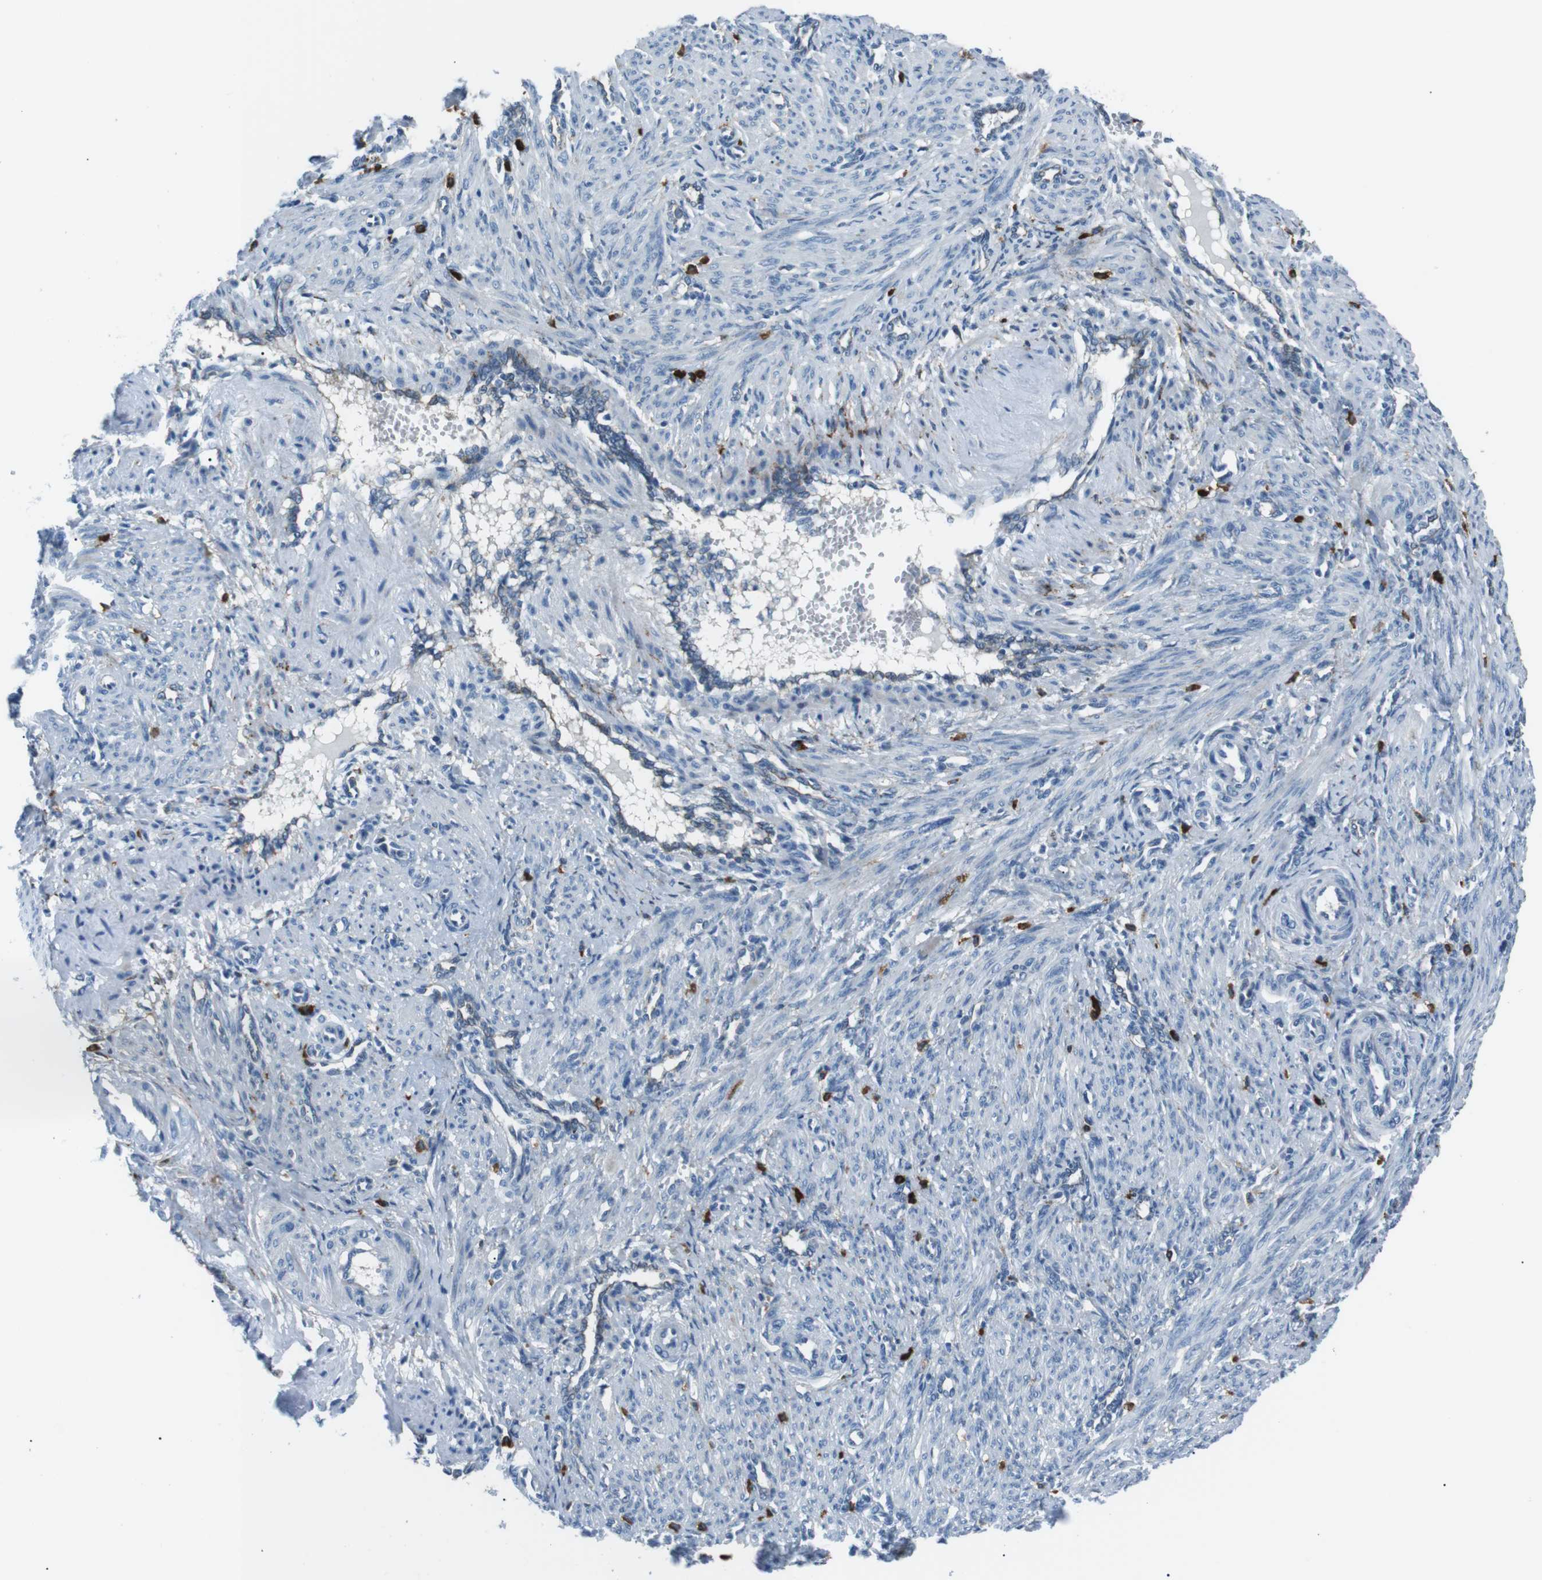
{"staining": {"intensity": "weak", "quantity": "25%-75%", "location": "cytoplasmic/membranous"}, "tissue": "smooth muscle", "cell_type": "Smooth muscle cells", "image_type": "normal", "snomed": [{"axis": "morphology", "description": "Normal tissue, NOS"}, {"axis": "topography", "description": "Endometrium"}], "caption": "Immunohistochemistry histopathology image of benign human smooth muscle stained for a protein (brown), which shows low levels of weak cytoplasmic/membranous staining in about 25%-75% of smooth muscle cells.", "gene": "CSF2RA", "patient": {"sex": "female", "age": 33}}